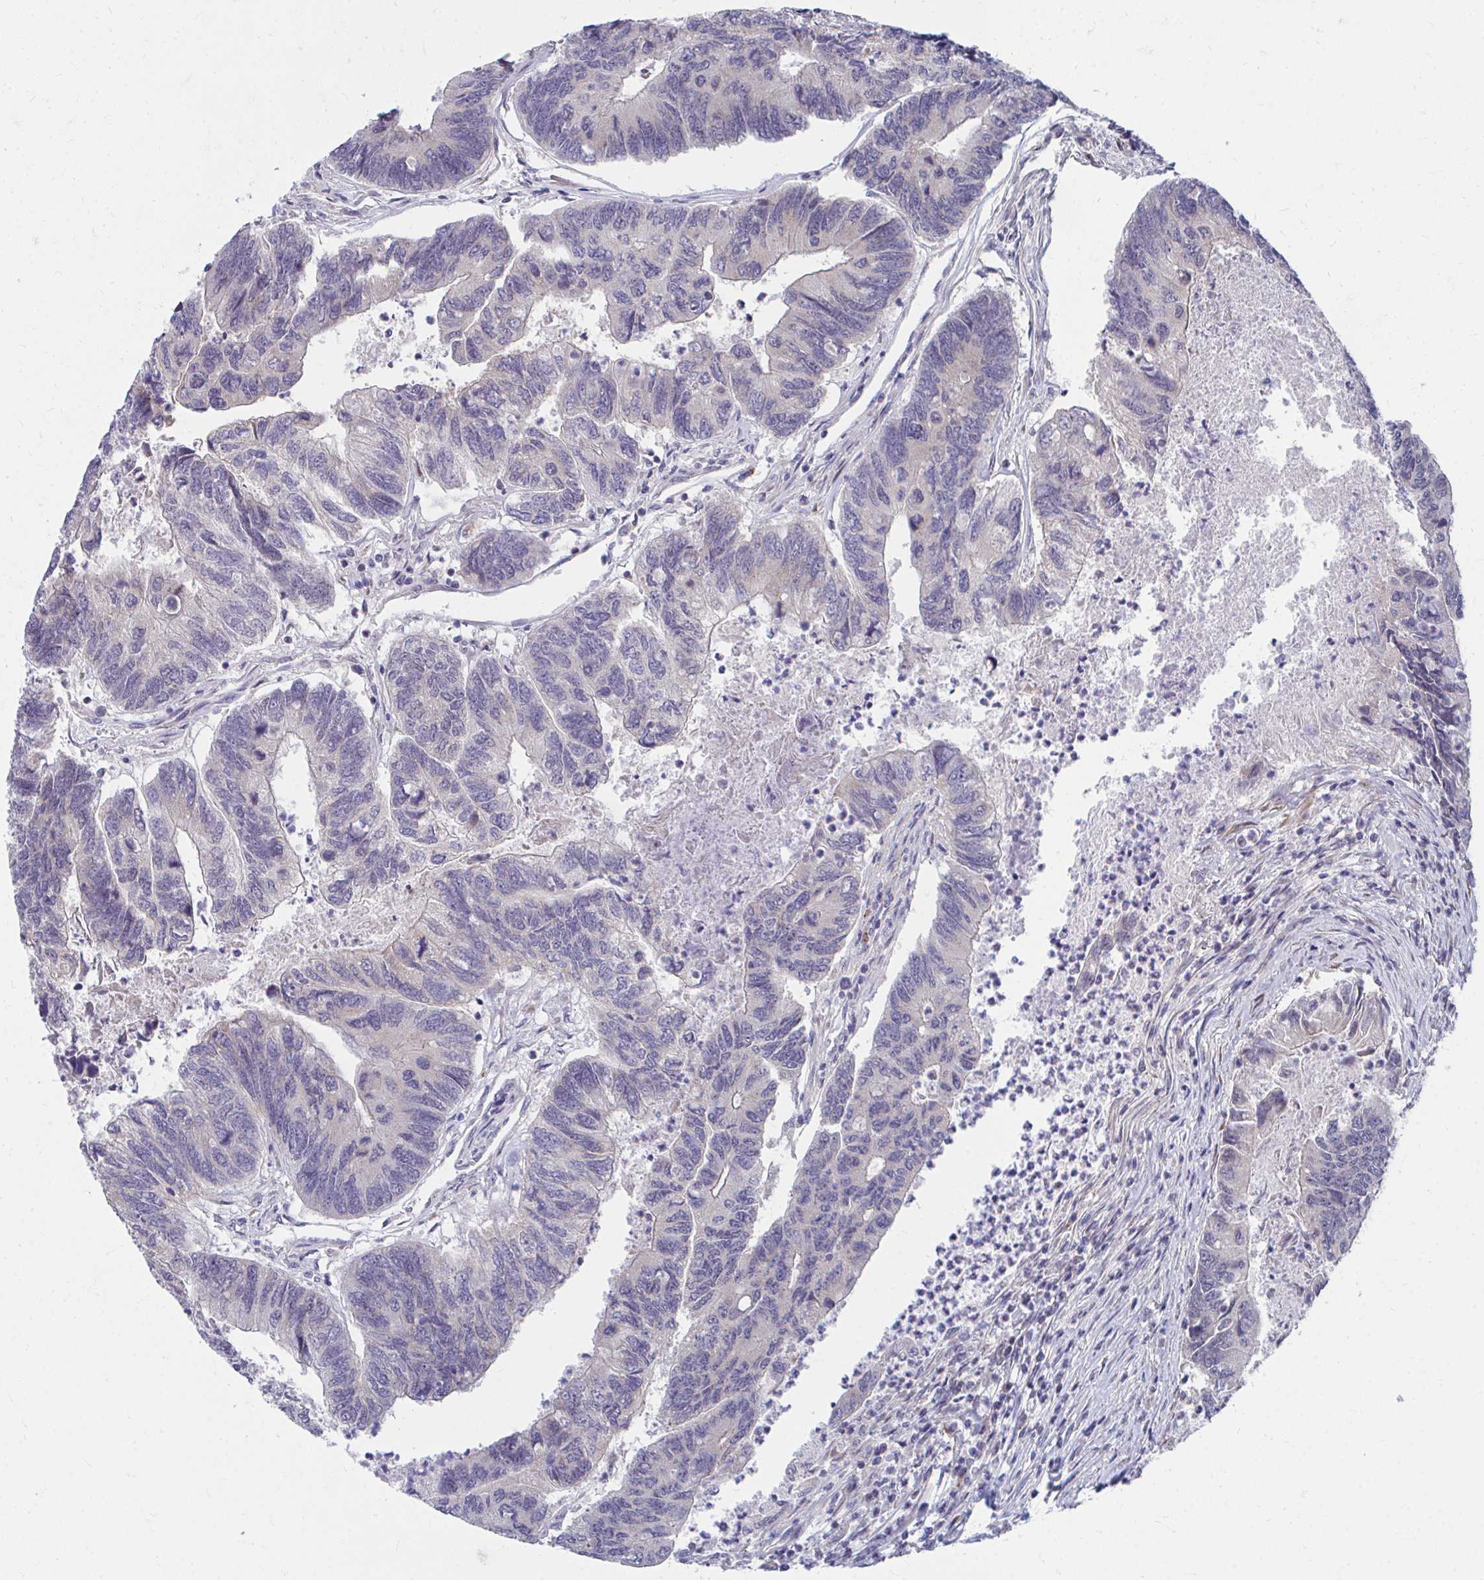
{"staining": {"intensity": "negative", "quantity": "none", "location": "none"}, "tissue": "colorectal cancer", "cell_type": "Tumor cells", "image_type": "cancer", "snomed": [{"axis": "morphology", "description": "Adenocarcinoma, NOS"}, {"axis": "topography", "description": "Colon"}], "caption": "Tumor cells are negative for brown protein staining in colorectal cancer (adenocarcinoma). (Stains: DAB (3,3'-diaminobenzidine) immunohistochemistry (IHC) with hematoxylin counter stain, Microscopy: brightfield microscopy at high magnification).", "gene": "PEX3", "patient": {"sex": "female", "age": 67}}